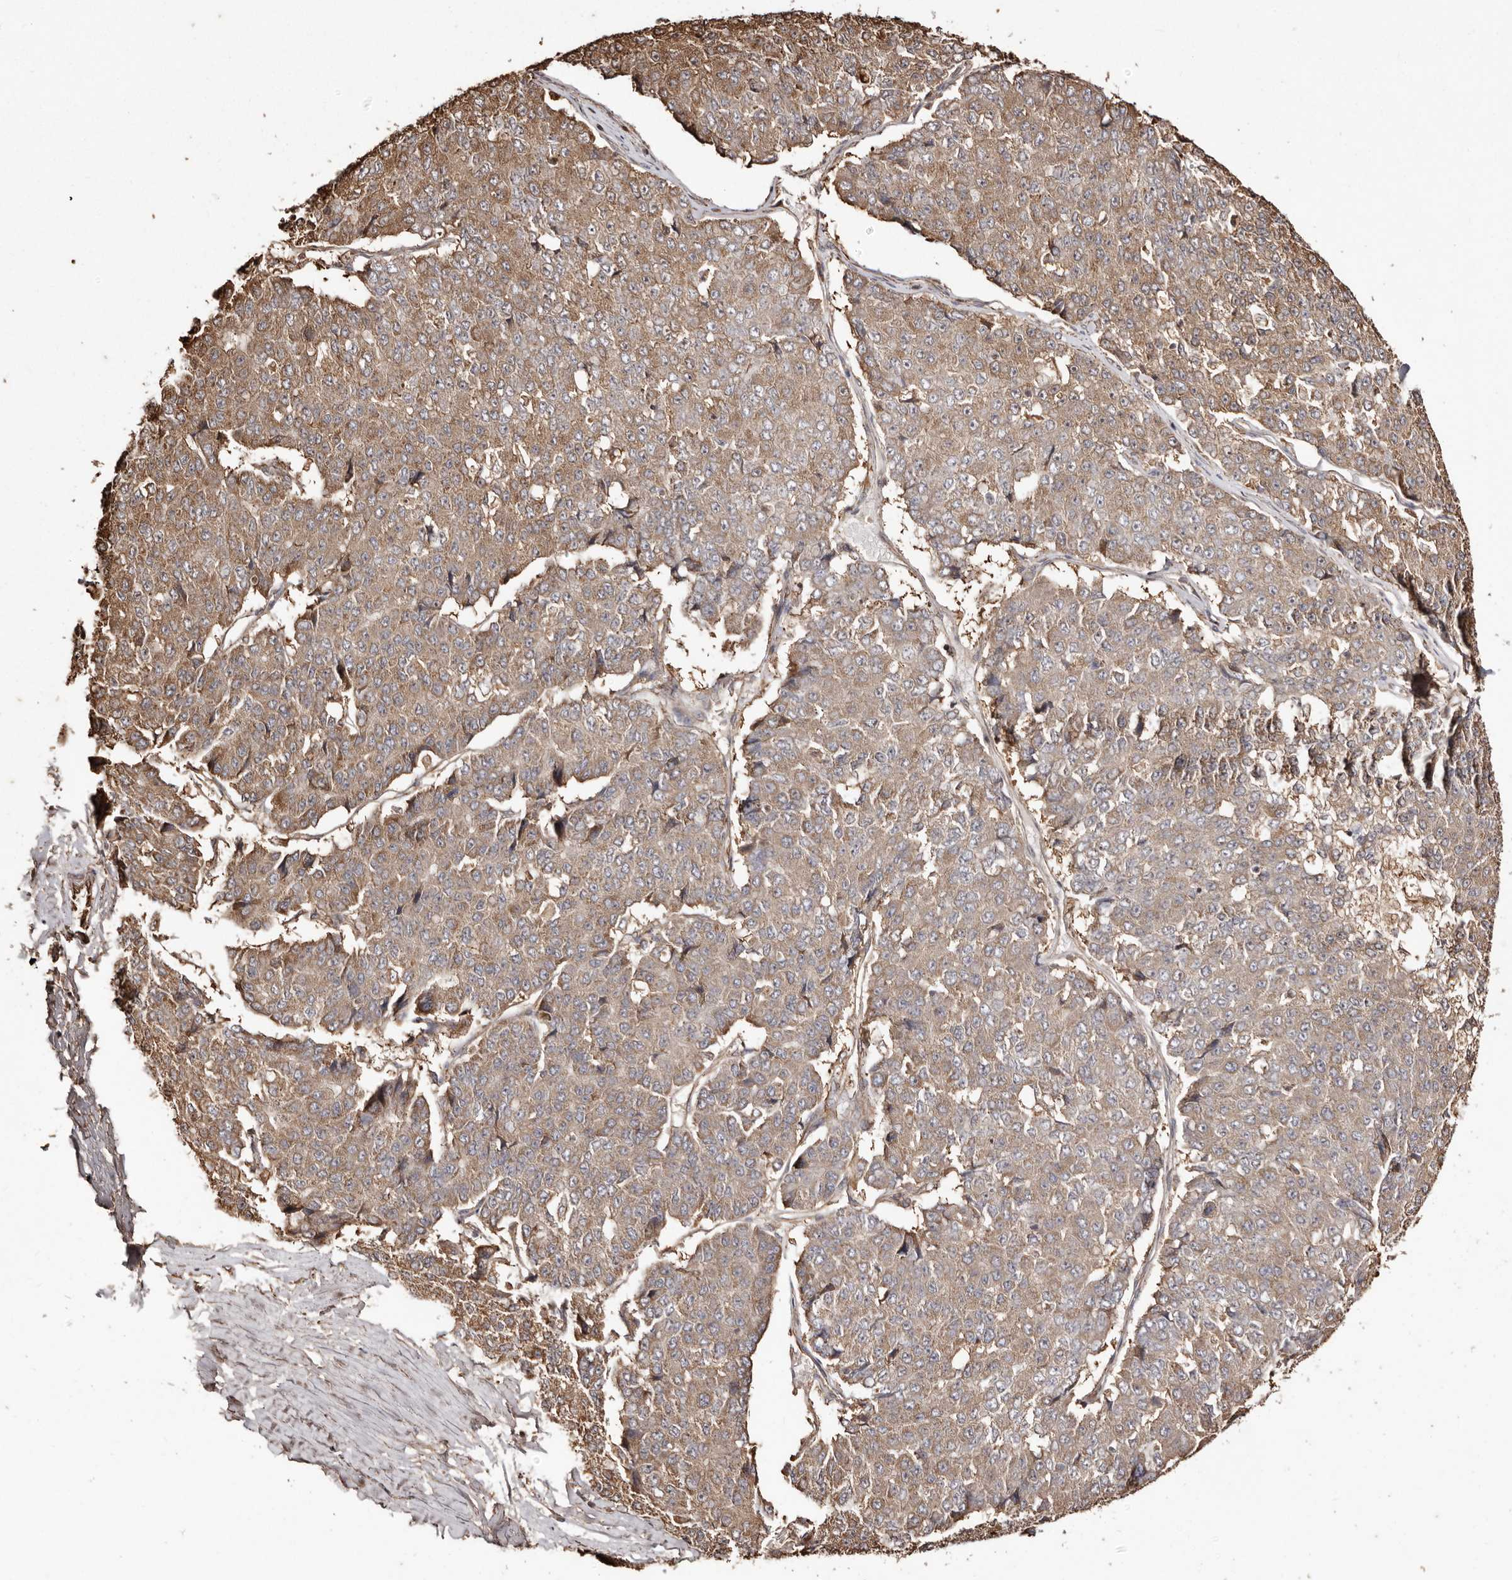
{"staining": {"intensity": "moderate", "quantity": ">75%", "location": "cytoplasmic/membranous"}, "tissue": "pancreatic cancer", "cell_type": "Tumor cells", "image_type": "cancer", "snomed": [{"axis": "morphology", "description": "Adenocarcinoma, NOS"}, {"axis": "topography", "description": "Pancreas"}], "caption": "The micrograph shows a brown stain indicating the presence of a protein in the cytoplasmic/membranous of tumor cells in pancreatic cancer (adenocarcinoma).", "gene": "MACC1", "patient": {"sex": "male", "age": 50}}